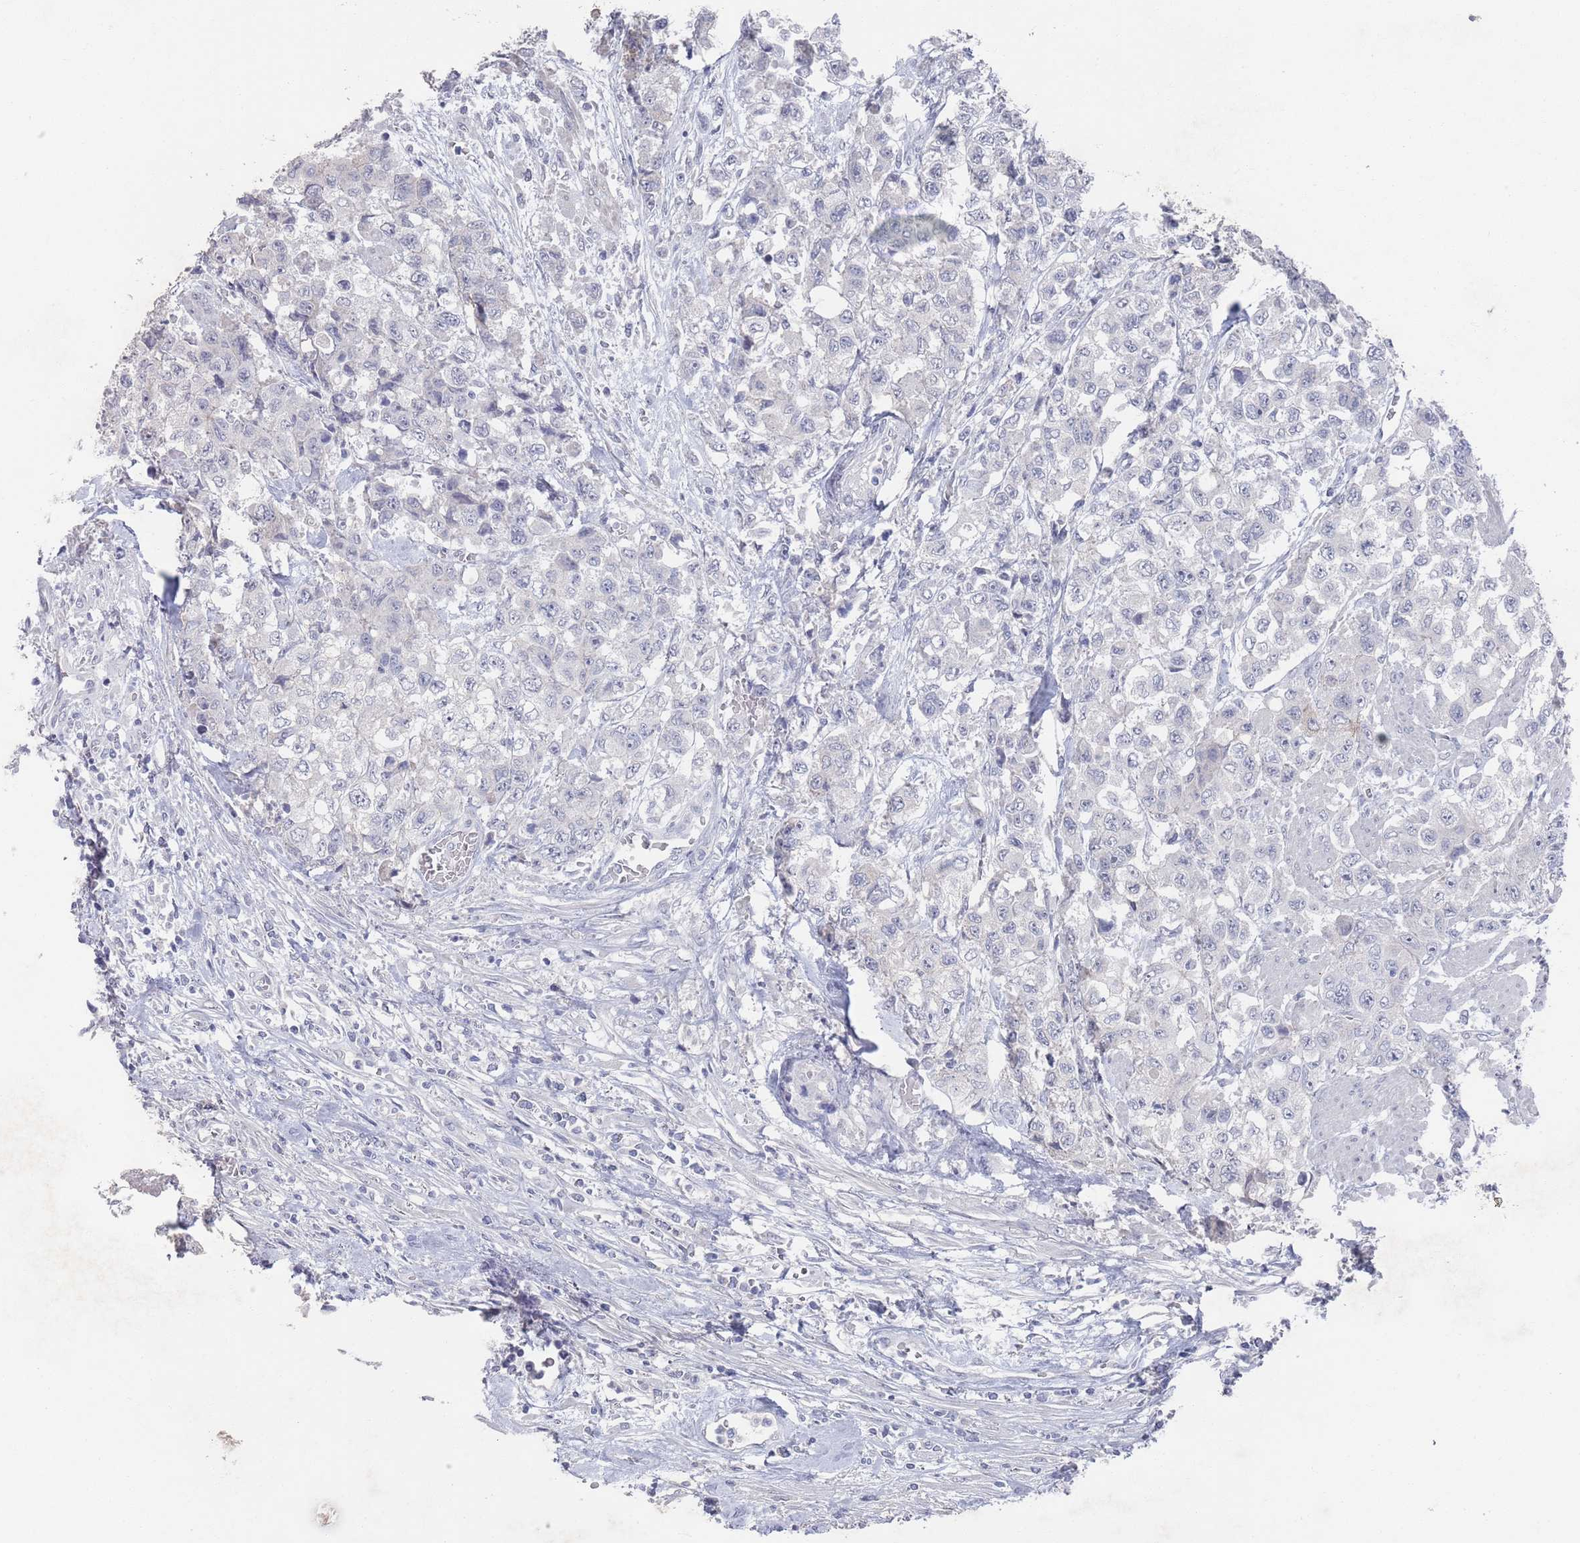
{"staining": {"intensity": "negative", "quantity": "none", "location": "none"}, "tissue": "urothelial cancer", "cell_type": "Tumor cells", "image_type": "cancer", "snomed": [{"axis": "morphology", "description": "Urothelial carcinoma, High grade"}, {"axis": "topography", "description": "Urinary bladder"}], "caption": "Tumor cells show no significant staining in urothelial cancer.", "gene": "PROM2", "patient": {"sex": "female", "age": 78}}